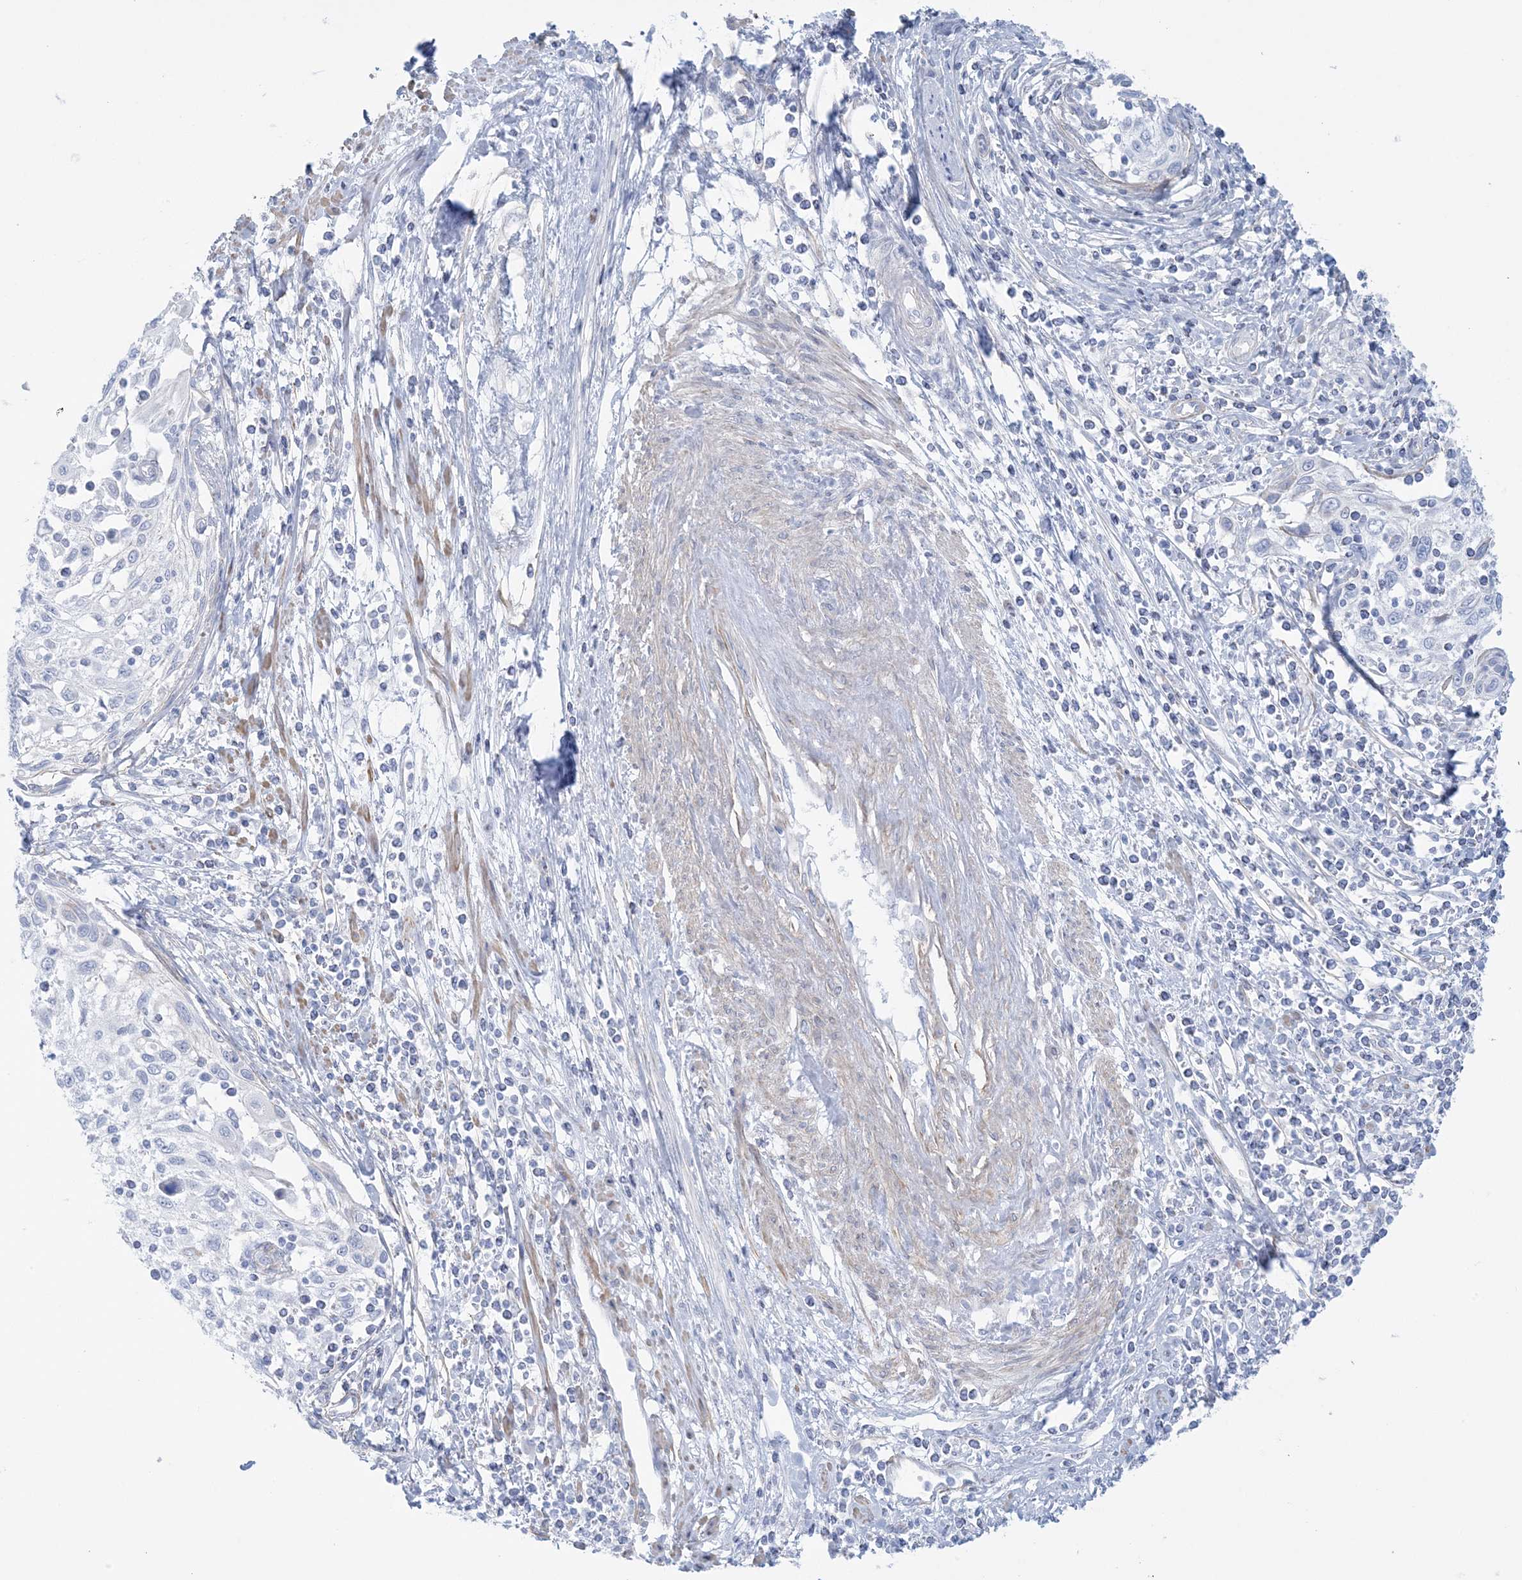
{"staining": {"intensity": "negative", "quantity": "none", "location": "none"}, "tissue": "cervical cancer", "cell_type": "Tumor cells", "image_type": "cancer", "snomed": [{"axis": "morphology", "description": "Squamous cell carcinoma, NOS"}, {"axis": "topography", "description": "Cervix"}], "caption": "Immunohistochemistry image of neoplastic tissue: human squamous cell carcinoma (cervical) stained with DAB (3,3'-diaminobenzidine) reveals no significant protein expression in tumor cells.", "gene": "AGXT", "patient": {"sex": "female", "age": 70}}